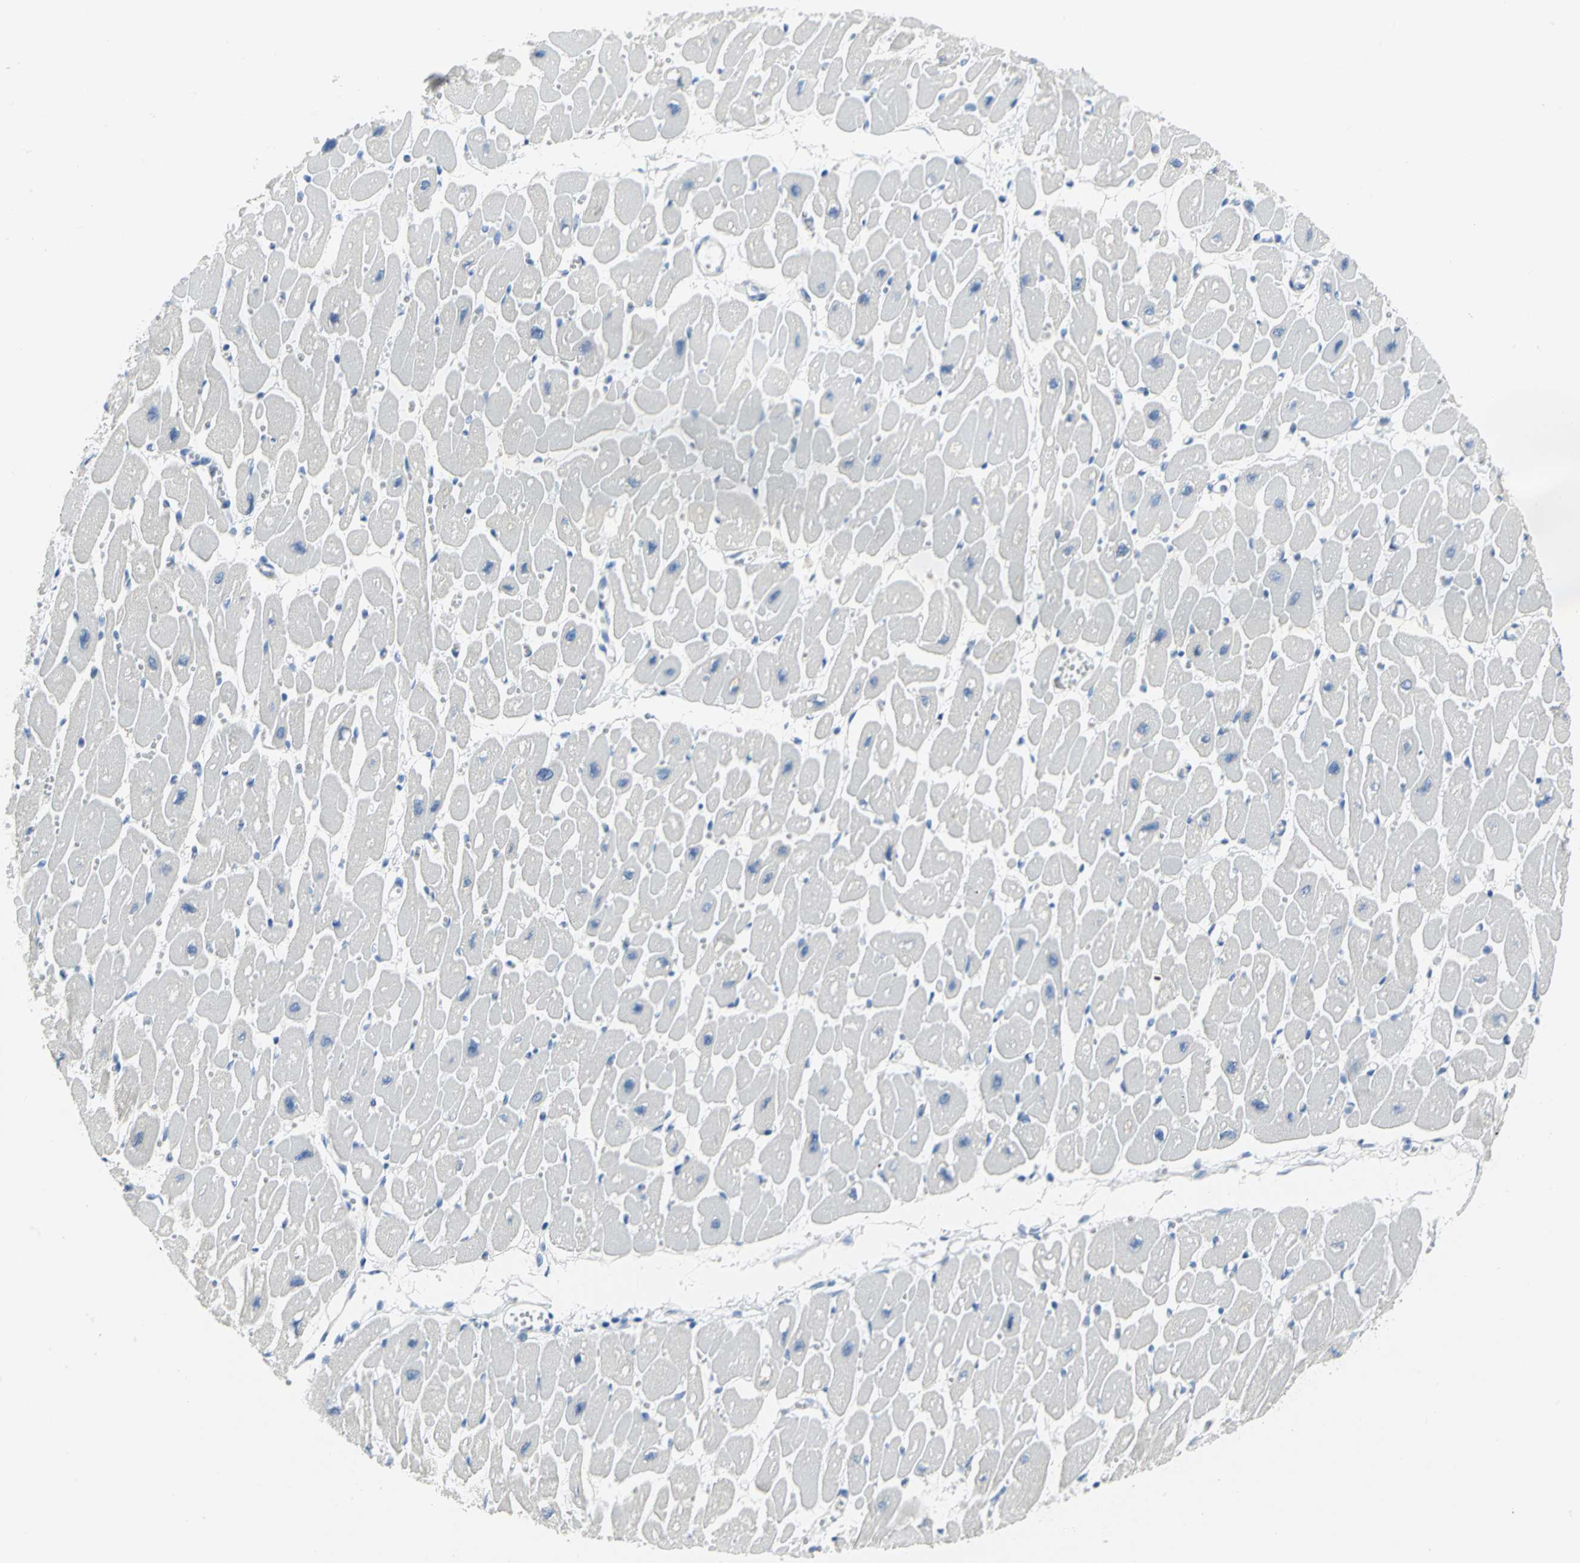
{"staining": {"intensity": "negative", "quantity": "none", "location": "none"}, "tissue": "heart muscle", "cell_type": "Cardiomyocytes", "image_type": "normal", "snomed": [{"axis": "morphology", "description": "Normal tissue, NOS"}, {"axis": "topography", "description": "Heart"}], "caption": "Cardiomyocytes are negative for brown protein staining in benign heart muscle. (DAB immunohistochemistry, high magnification).", "gene": "MCM3", "patient": {"sex": "female", "age": 54}}